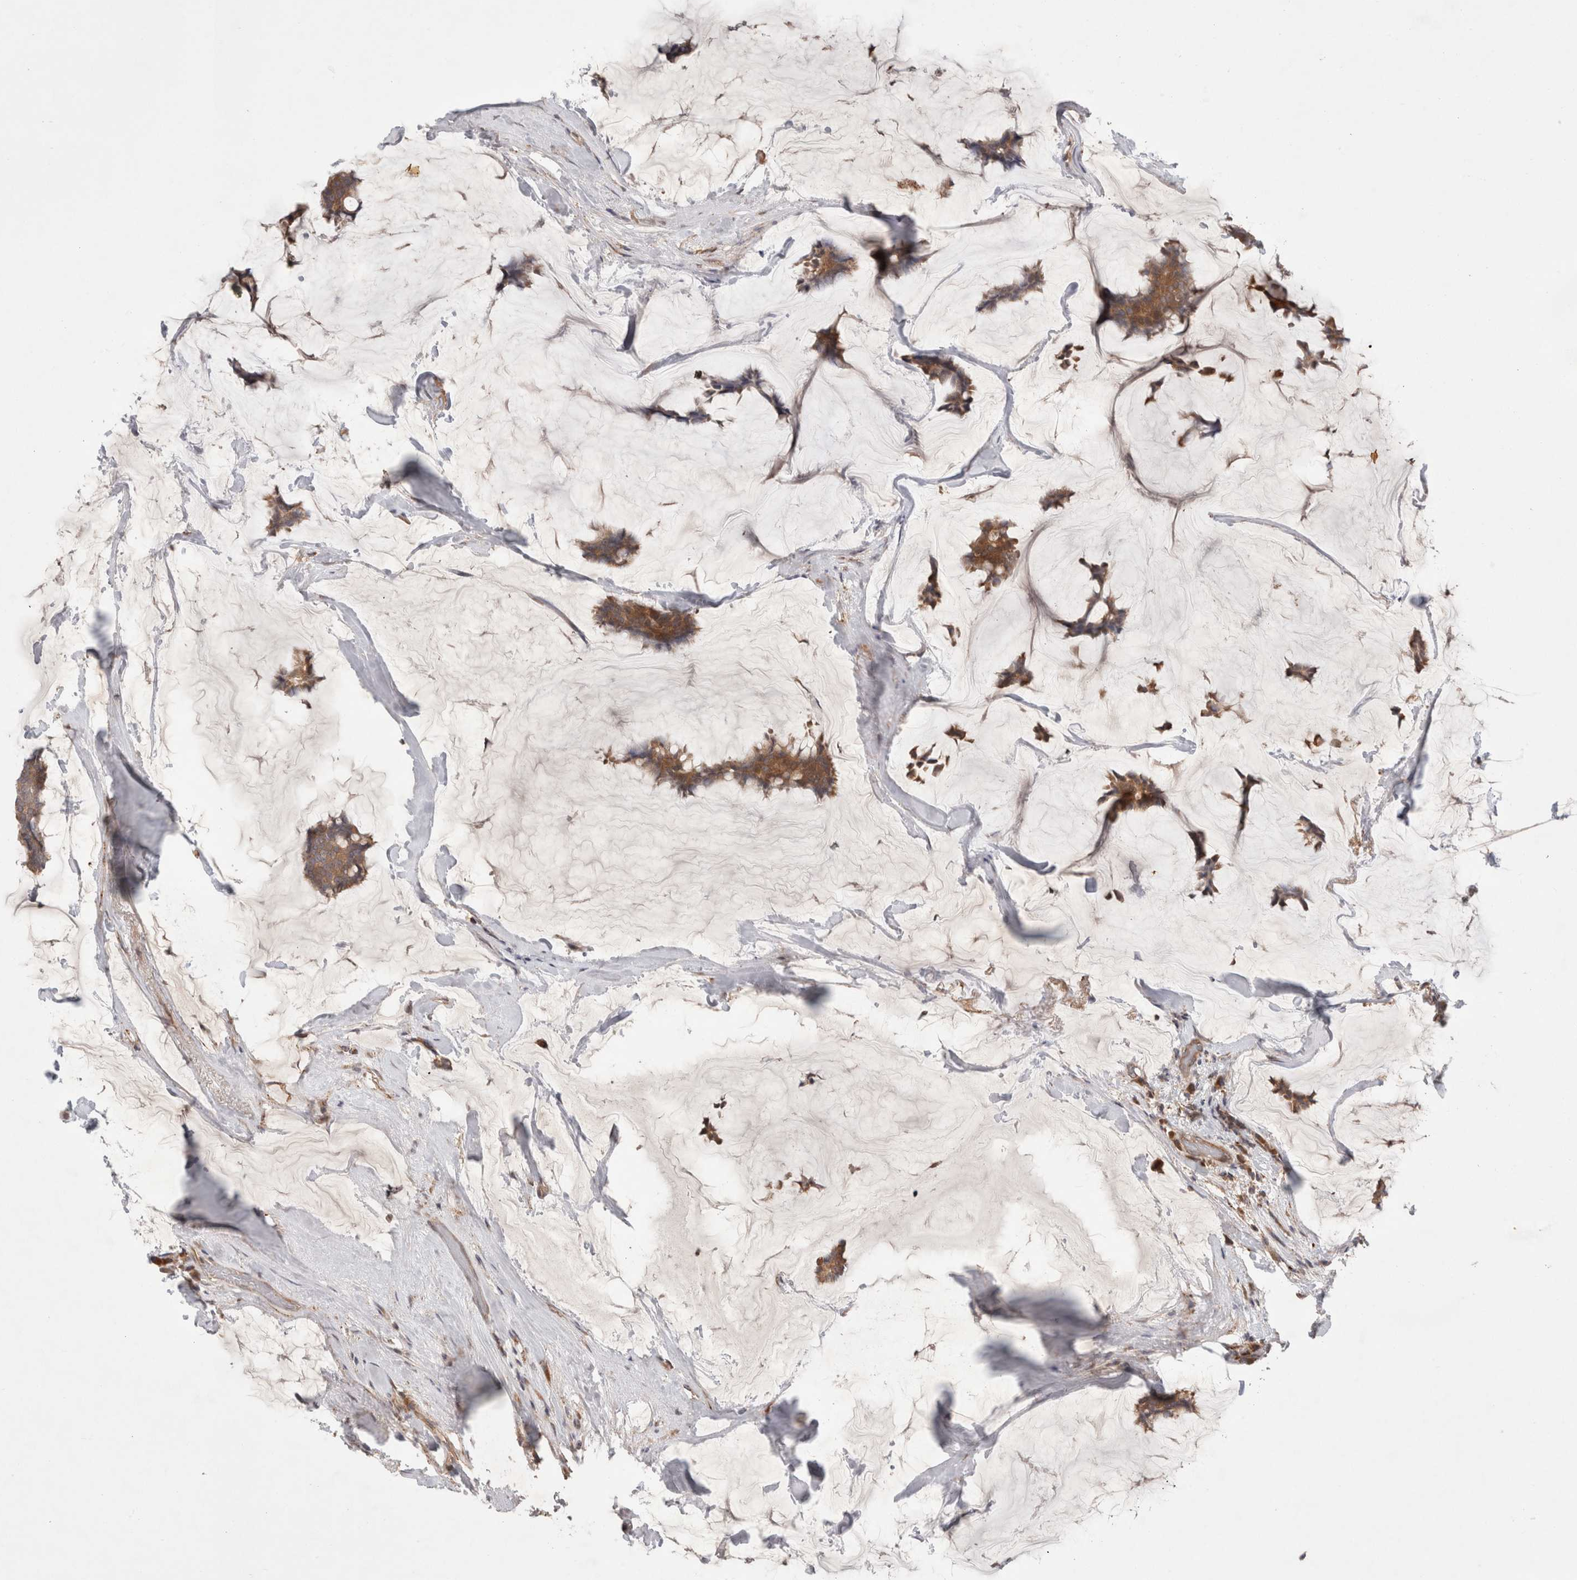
{"staining": {"intensity": "moderate", "quantity": ">75%", "location": "cytoplasmic/membranous"}, "tissue": "breast cancer", "cell_type": "Tumor cells", "image_type": "cancer", "snomed": [{"axis": "morphology", "description": "Duct carcinoma"}, {"axis": "topography", "description": "Breast"}], "caption": "A brown stain highlights moderate cytoplasmic/membranous staining of a protein in invasive ductal carcinoma (breast) tumor cells.", "gene": "HROB", "patient": {"sex": "female", "age": 93}}